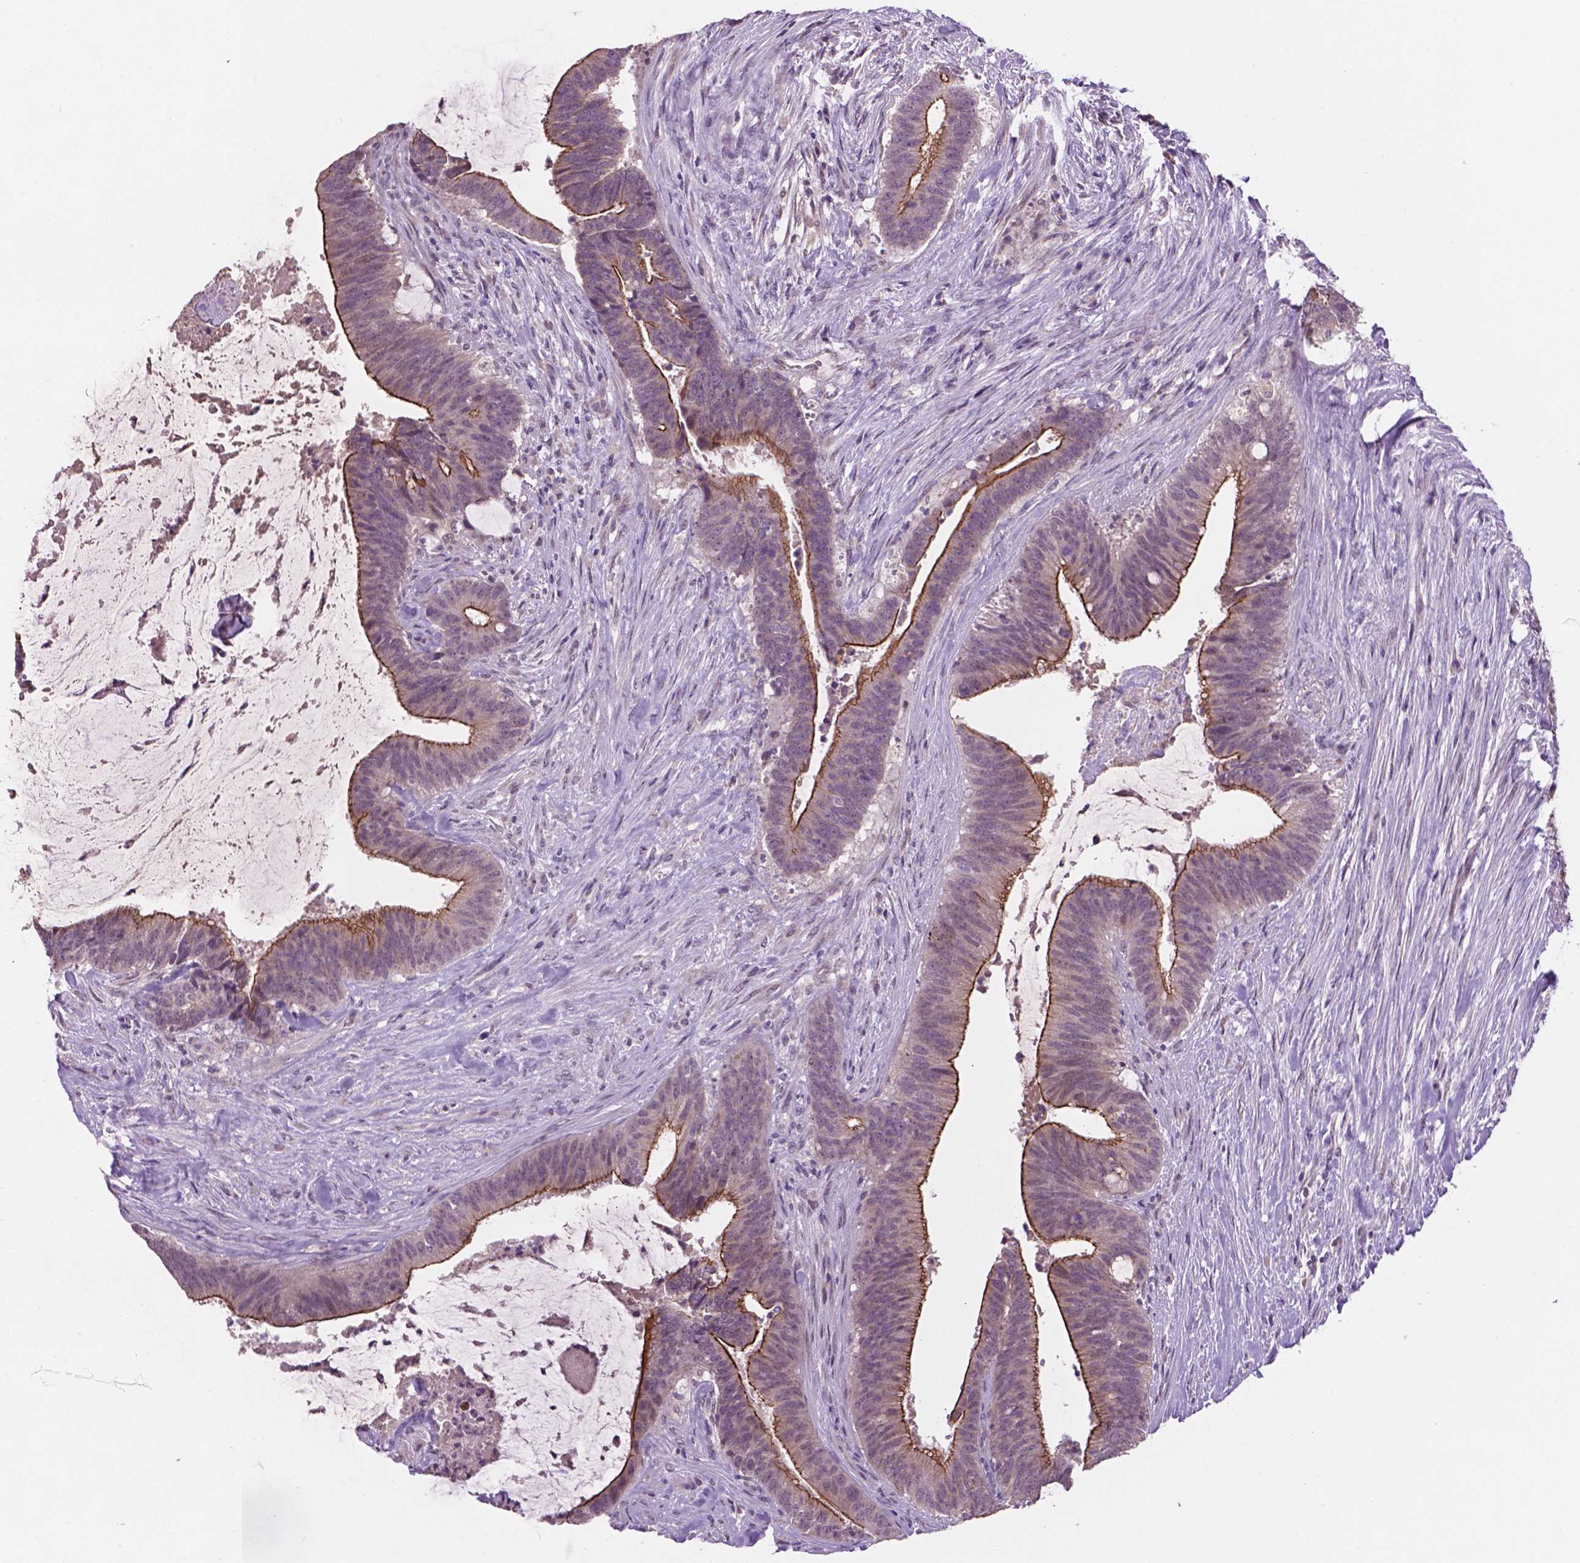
{"staining": {"intensity": "moderate", "quantity": "<25%", "location": "cytoplasmic/membranous"}, "tissue": "colorectal cancer", "cell_type": "Tumor cells", "image_type": "cancer", "snomed": [{"axis": "morphology", "description": "Adenocarcinoma, NOS"}, {"axis": "topography", "description": "Colon"}], "caption": "Immunohistochemical staining of human colorectal adenocarcinoma demonstrates moderate cytoplasmic/membranous protein positivity in about <25% of tumor cells.", "gene": "GXYLT2", "patient": {"sex": "female", "age": 43}}